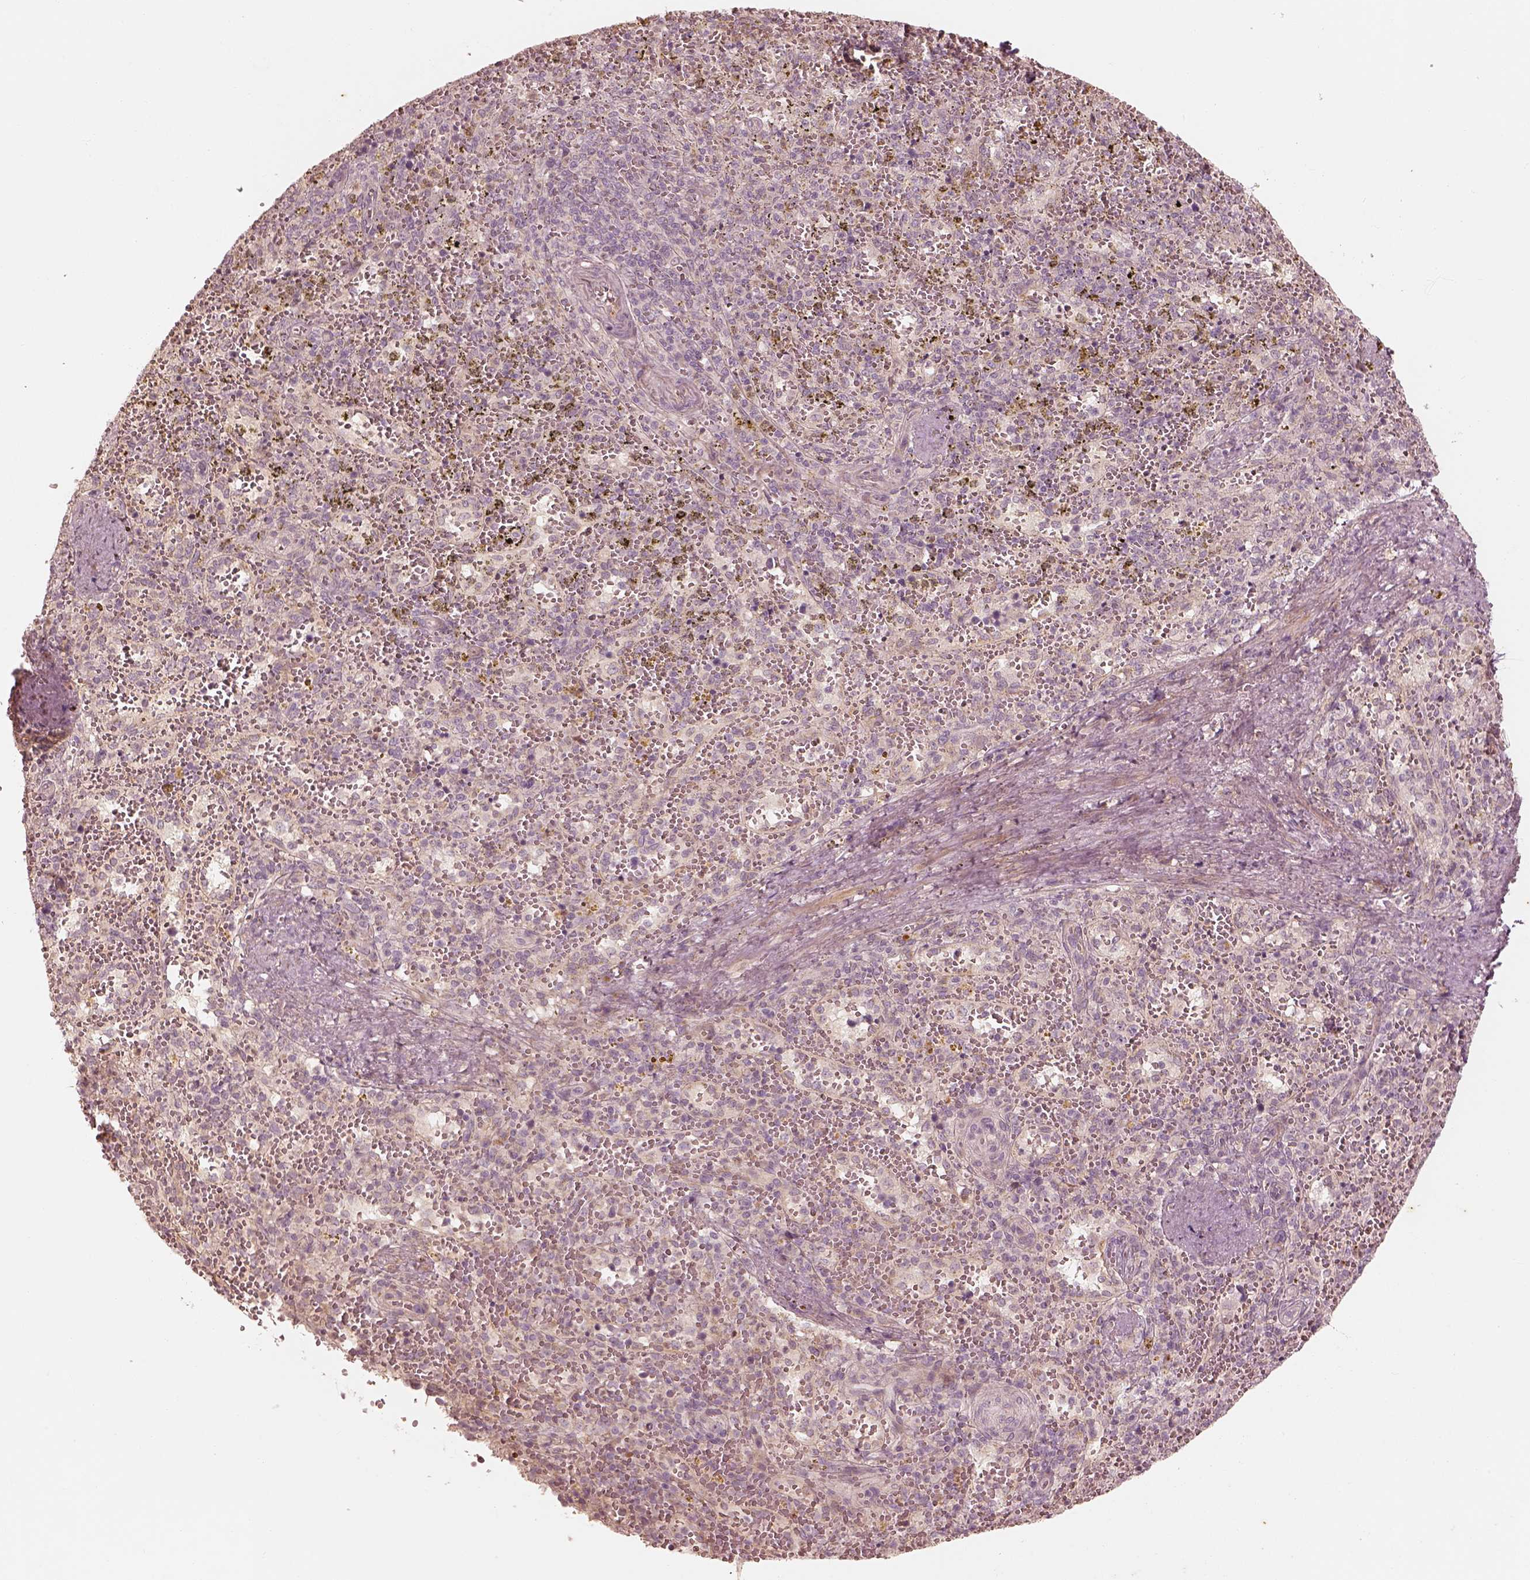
{"staining": {"intensity": "moderate", "quantity": "<25%", "location": "cytoplasmic/membranous"}, "tissue": "spleen", "cell_type": "Cells in red pulp", "image_type": "normal", "snomed": [{"axis": "morphology", "description": "Normal tissue, NOS"}, {"axis": "topography", "description": "Spleen"}], "caption": "Protein expression analysis of unremarkable human spleen reveals moderate cytoplasmic/membranous positivity in about <25% of cells in red pulp. (DAB (3,3'-diaminobenzidine) IHC, brown staining for protein, blue staining for nuclei).", "gene": "WLS", "patient": {"sex": "female", "age": 50}}